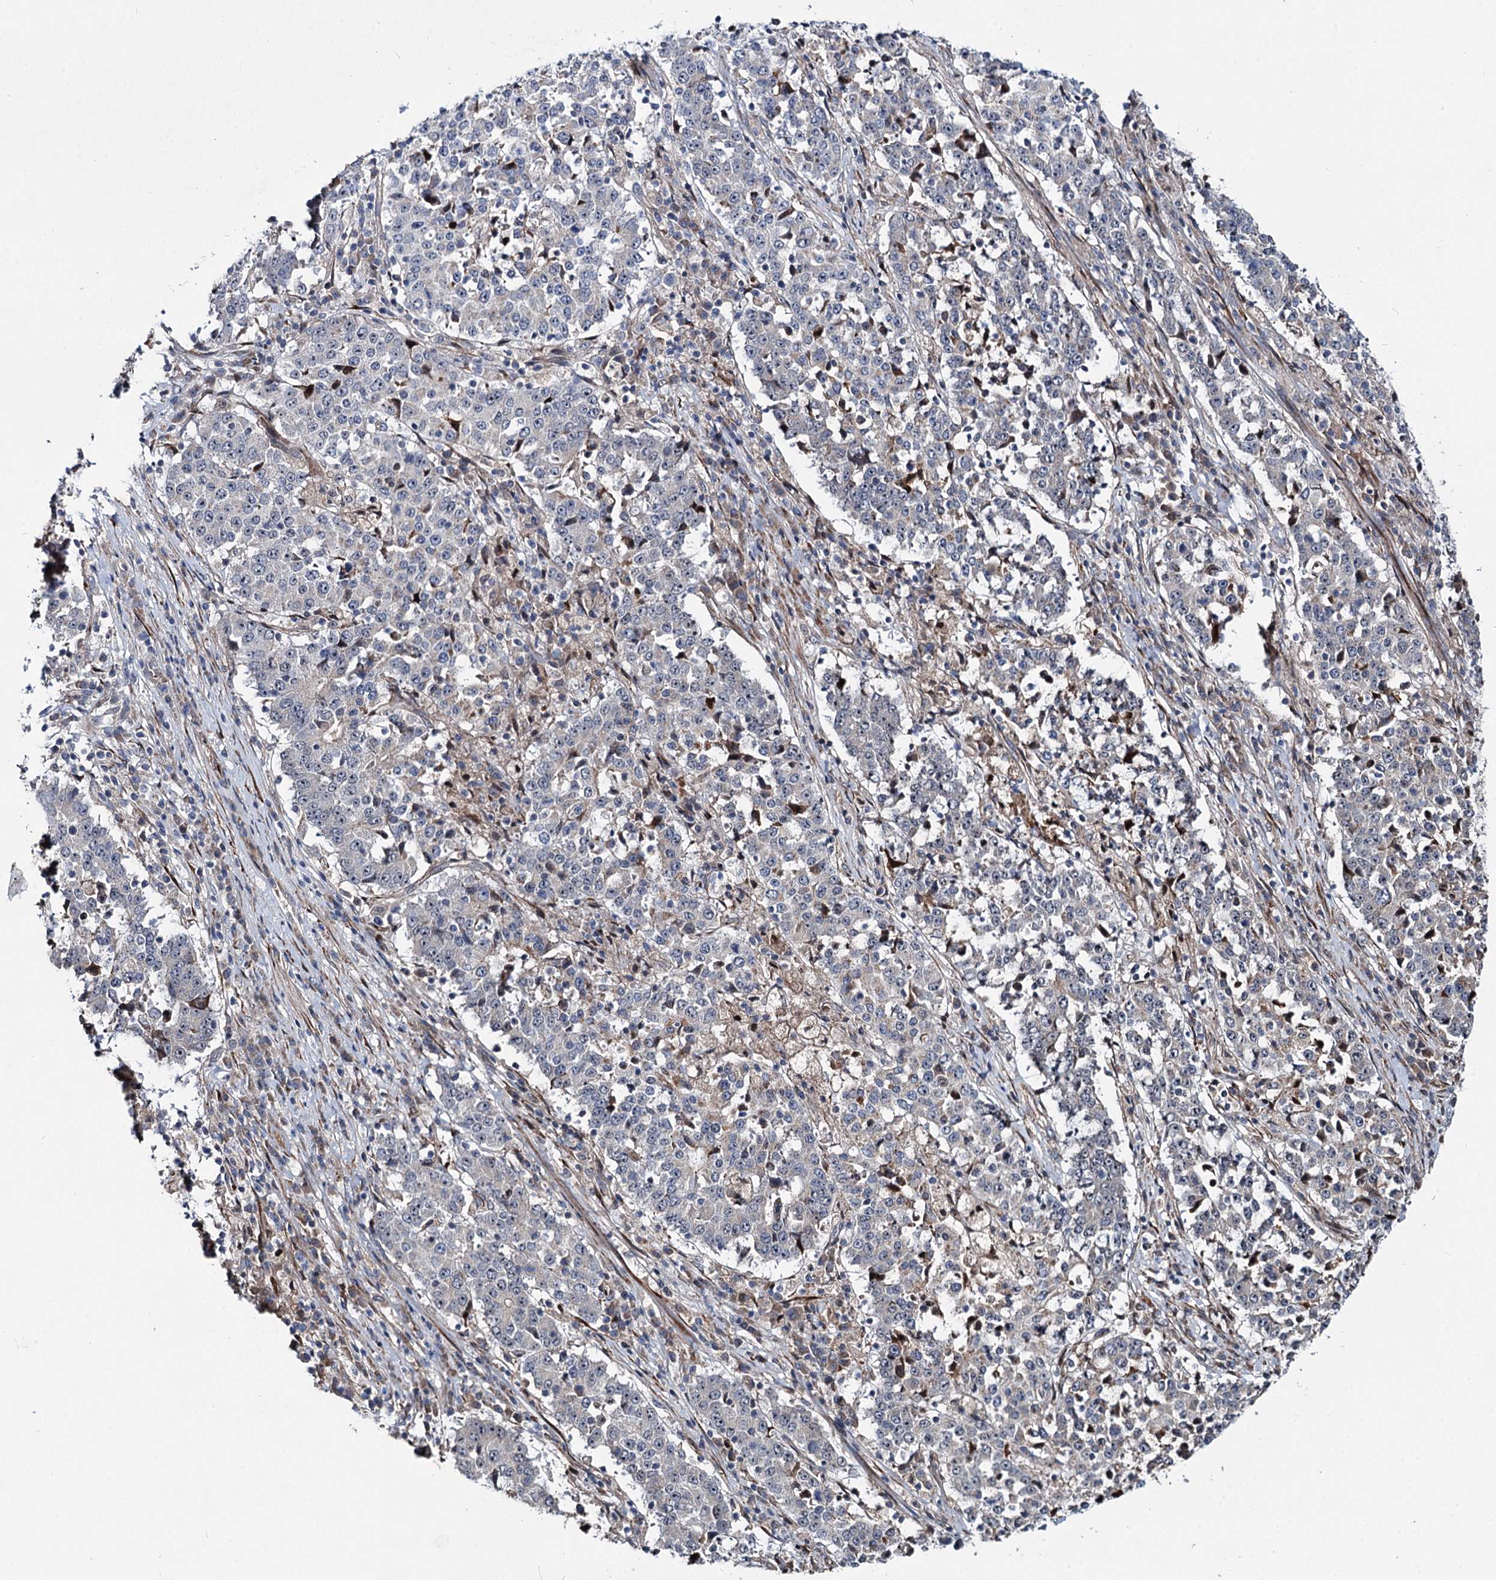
{"staining": {"intensity": "negative", "quantity": "none", "location": "none"}, "tissue": "stomach cancer", "cell_type": "Tumor cells", "image_type": "cancer", "snomed": [{"axis": "morphology", "description": "Adenocarcinoma, NOS"}, {"axis": "topography", "description": "Stomach"}], "caption": "Human stomach adenocarcinoma stained for a protein using IHC reveals no positivity in tumor cells.", "gene": "PTDSS2", "patient": {"sex": "male", "age": 59}}